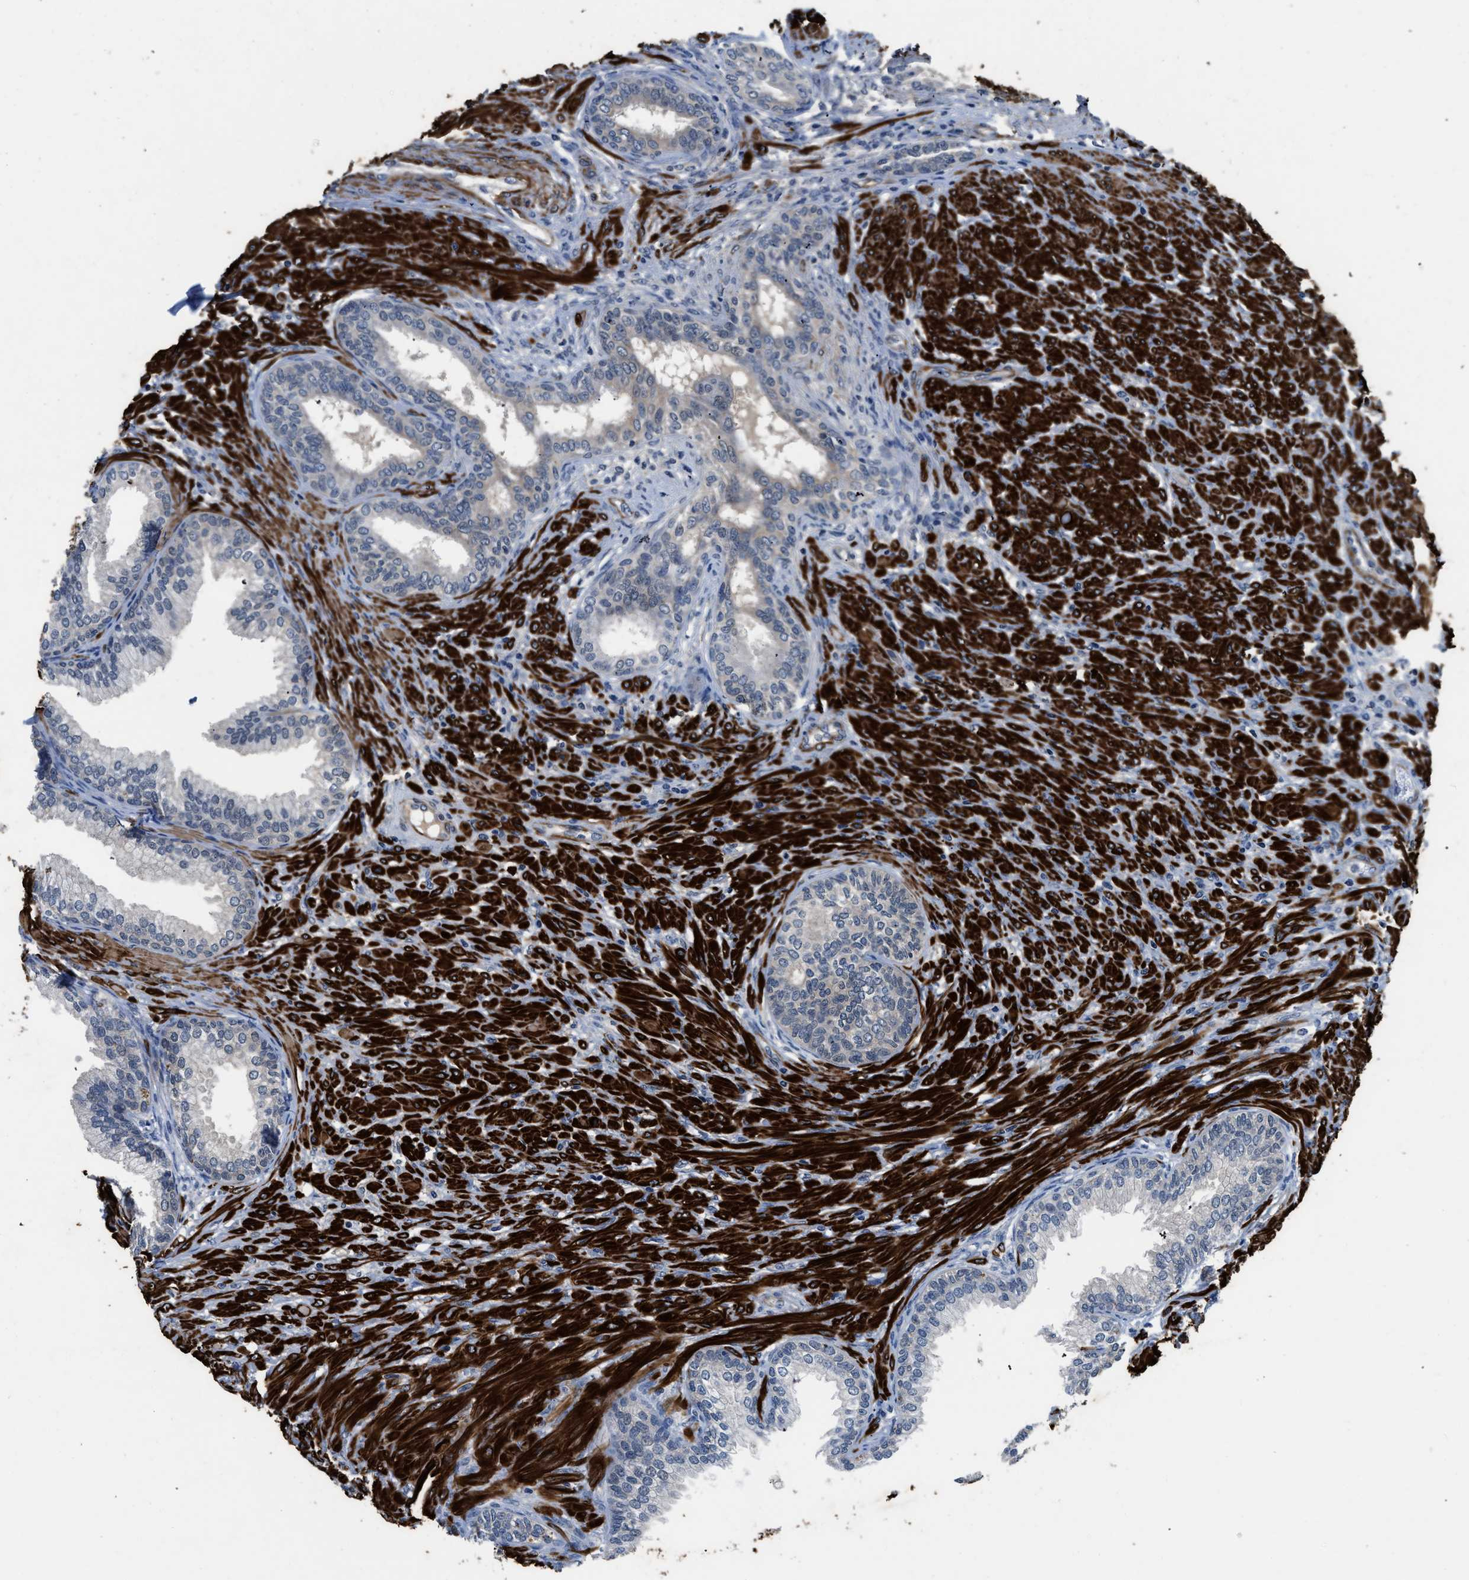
{"staining": {"intensity": "negative", "quantity": "none", "location": "none"}, "tissue": "prostate", "cell_type": "Glandular cells", "image_type": "normal", "snomed": [{"axis": "morphology", "description": "Normal tissue, NOS"}, {"axis": "topography", "description": "Prostate"}], "caption": "High power microscopy histopathology image of an immunohistochemistry histopathology image of normal prostate, revealing no significant positivity in glandular cells.", "gene": "LANCL2", "patient": {"sex": "male", "age": 76}}